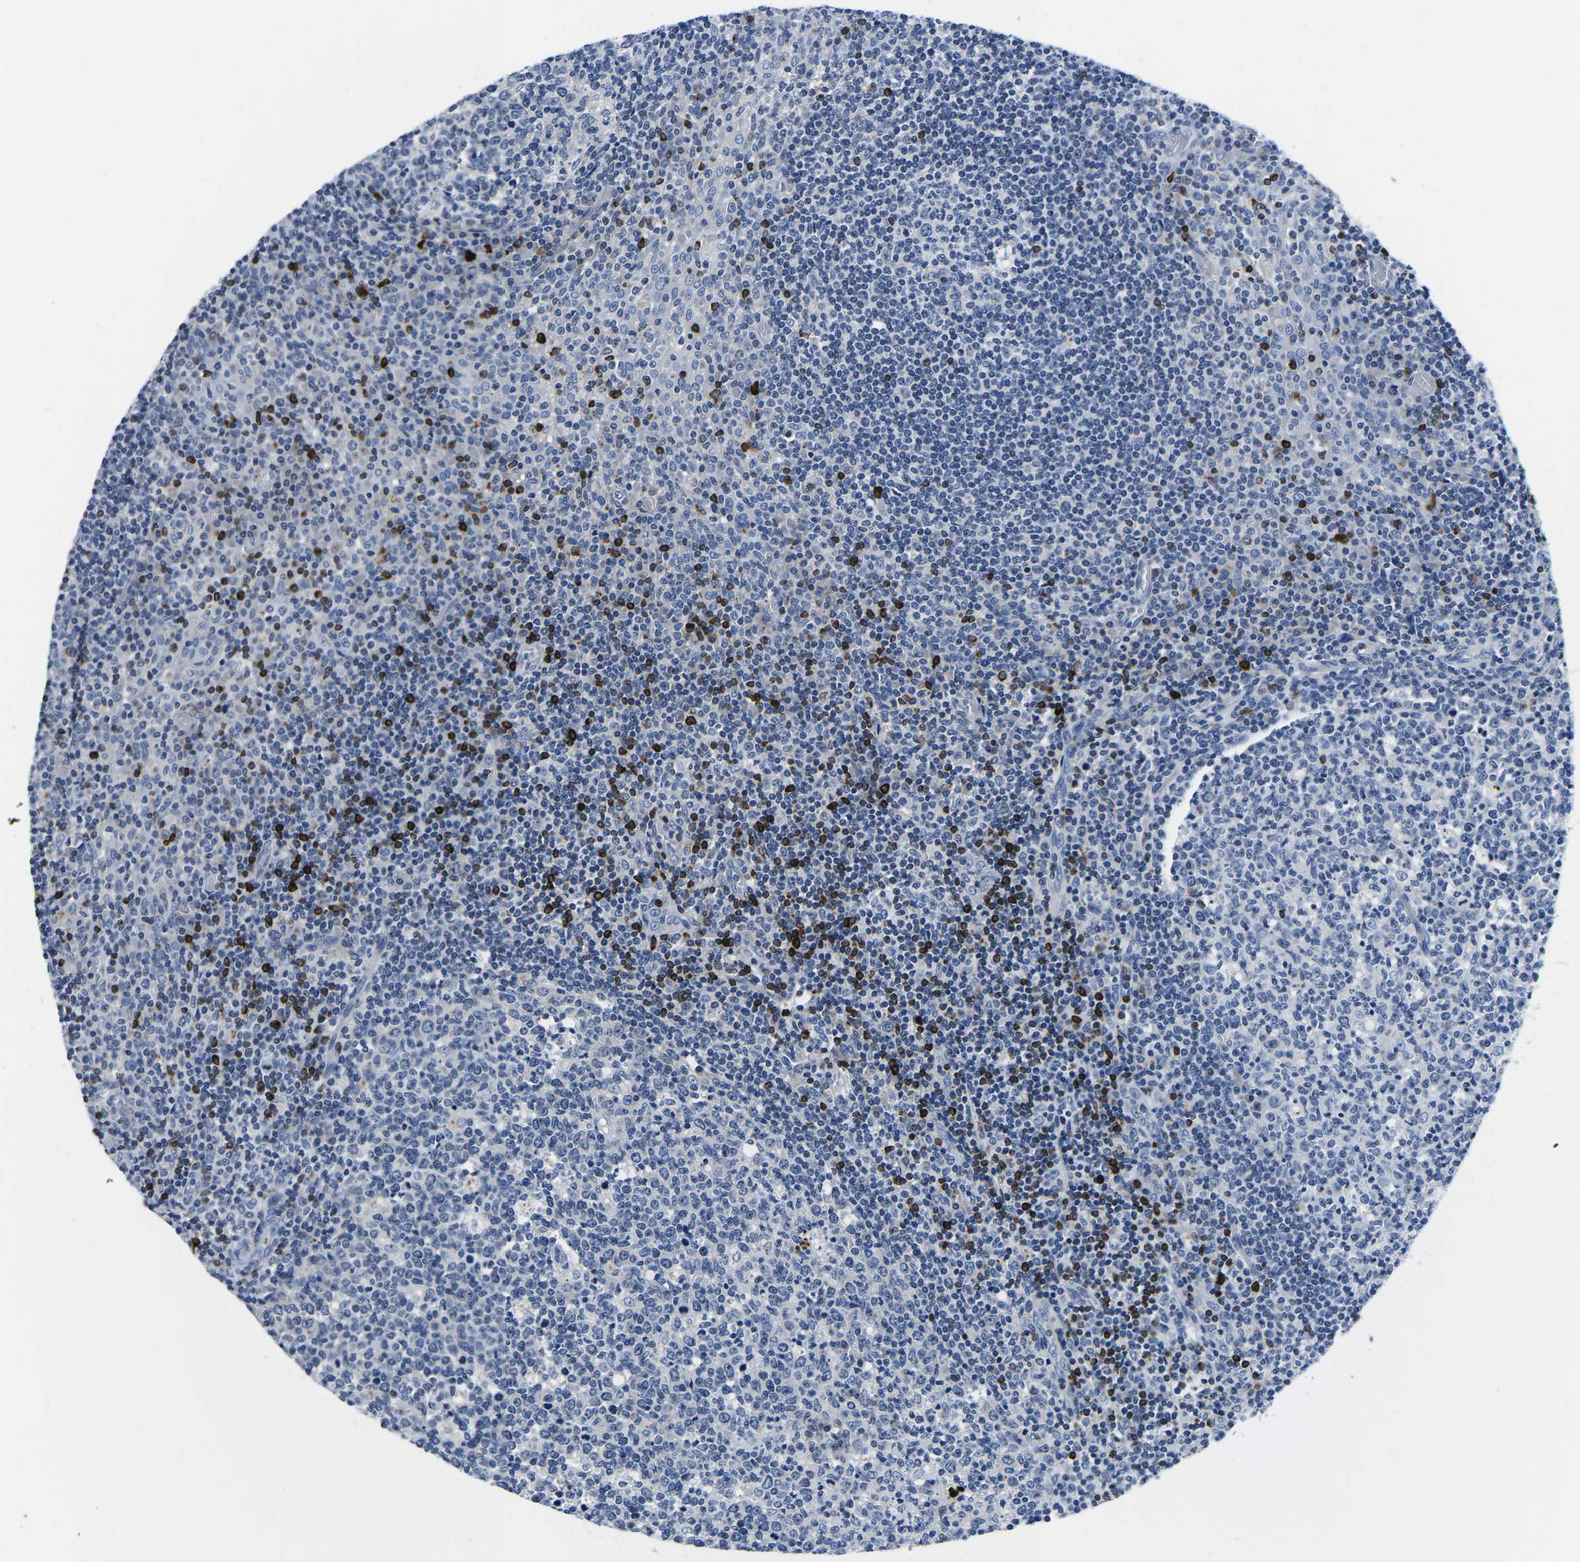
{"staining": {"intensity": "negative", "quantity": "none", "location": "none"}, "tissue": "tonsil", "cell_type": "Germinal center cells", "image_type": "normal", "snomed": [{"axis": "morphology", "description": "Normal tissue, NOS"}, {"axis": "topography", "description": "Tonsil"}], "caption": "DAB (3,3'-diaminobenzidine) immunohistochemical staining of unremarkable tonsil demonstrates no significant positivity in germinal center cells. (Stains: DAB (3,3'-diaminobenzidine) IHC with hematoxylin counter stain, Microscopy: brightfield microscopy at high magnification).", "gene": "CTSW", "patient": {"sex": "female", "age": 19}}